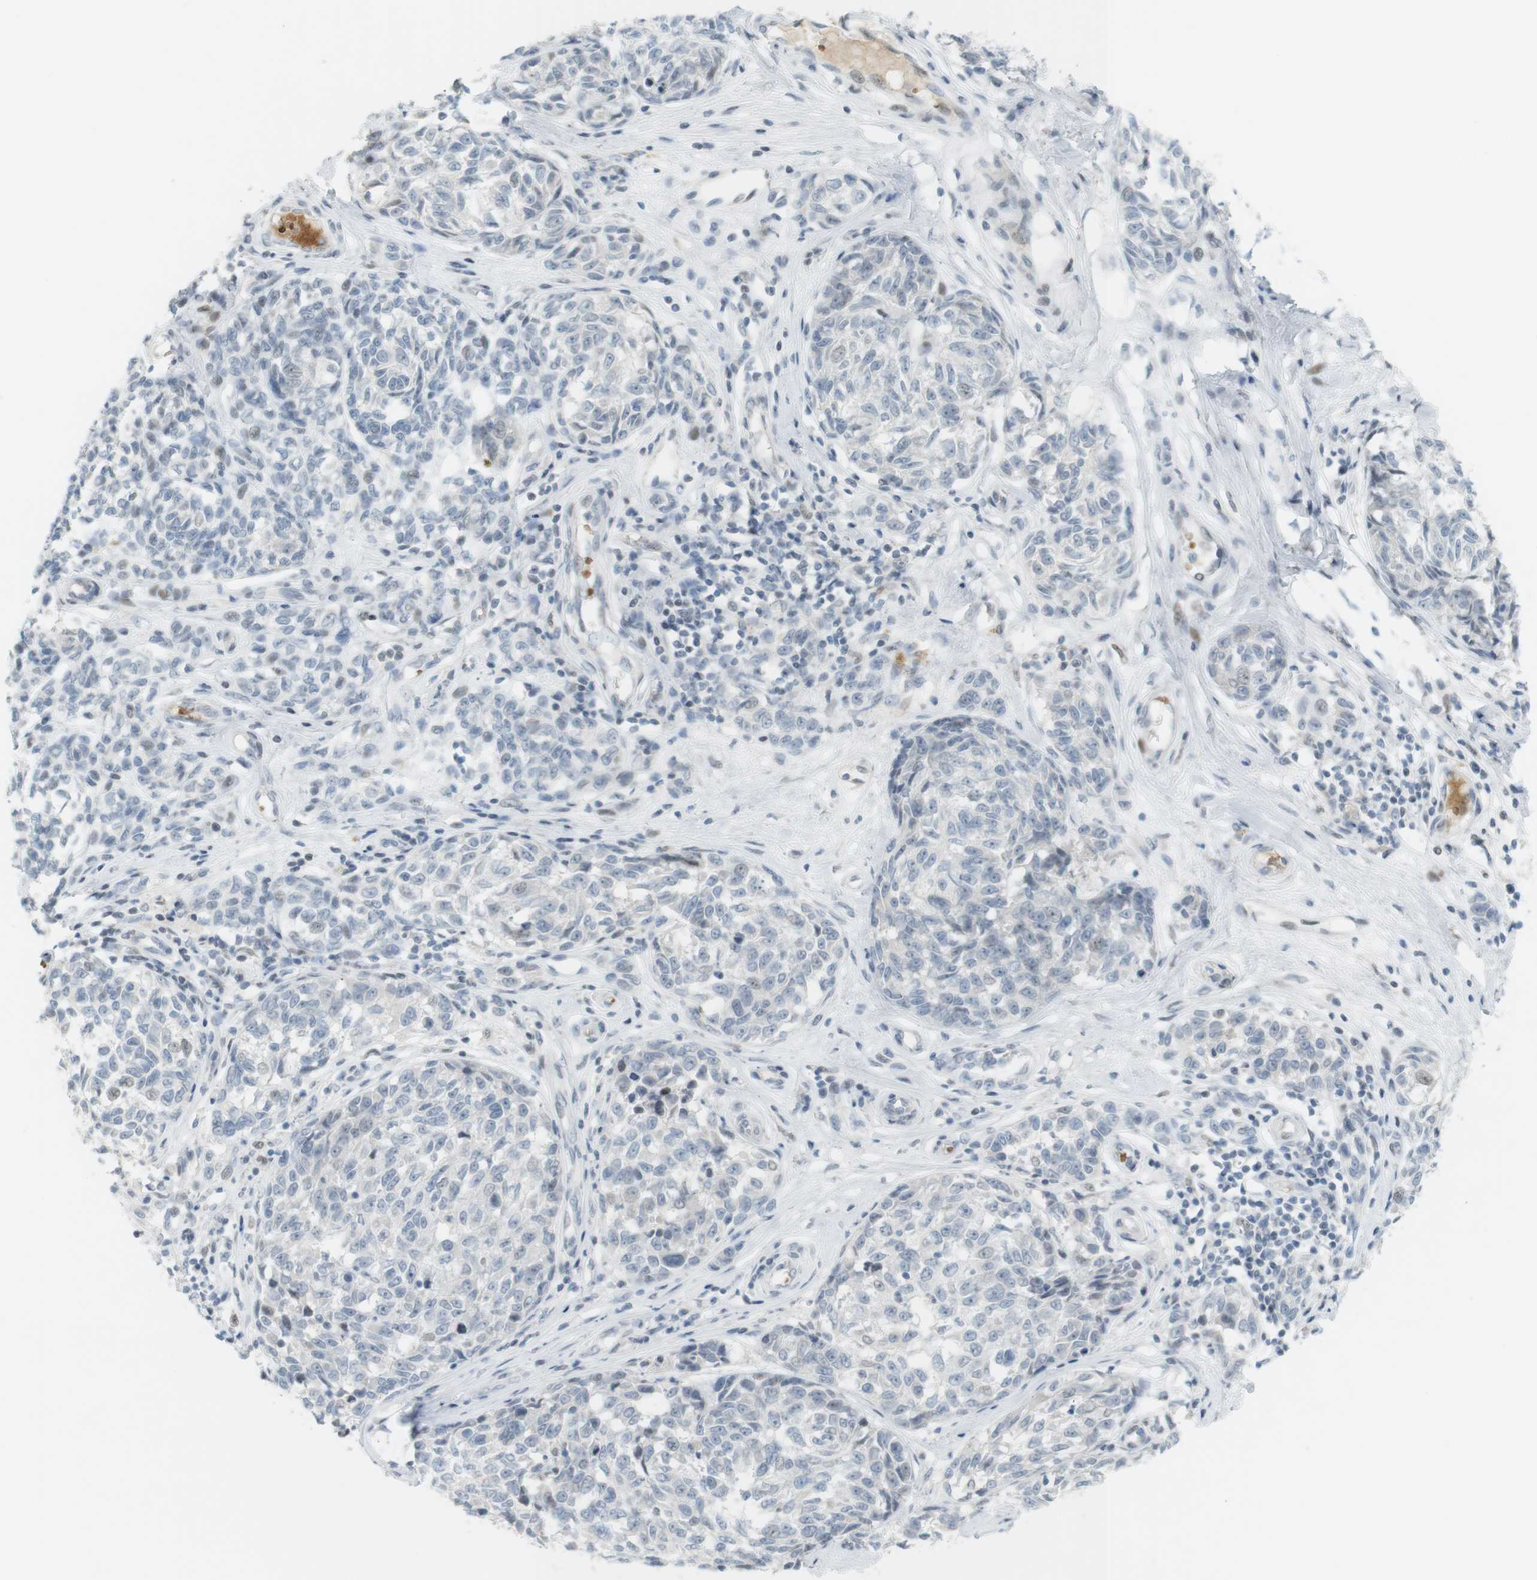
{"staining": {"intensity": "negative", "quantity": "none", "location": "none"}, "tissue": "melanoma", "cell_type": "Tumor cells", "image_type": "cancer", "snomed": [{"axis": "morphology", "description": "Malignant melanoma, NOS"}, {"axis": "topography", "description": "Skin"}], "caption": "Tumor cells are negative for protein expression in human malignant melanoma. Brightfield microscopy of IHC stained with DAB (3,3'-diaminobenzidine) (brown) and hematoxylin (blue), captured at high magnification.", "gene": "DMC1", "patient": {"sex": "female", "age": 64}}